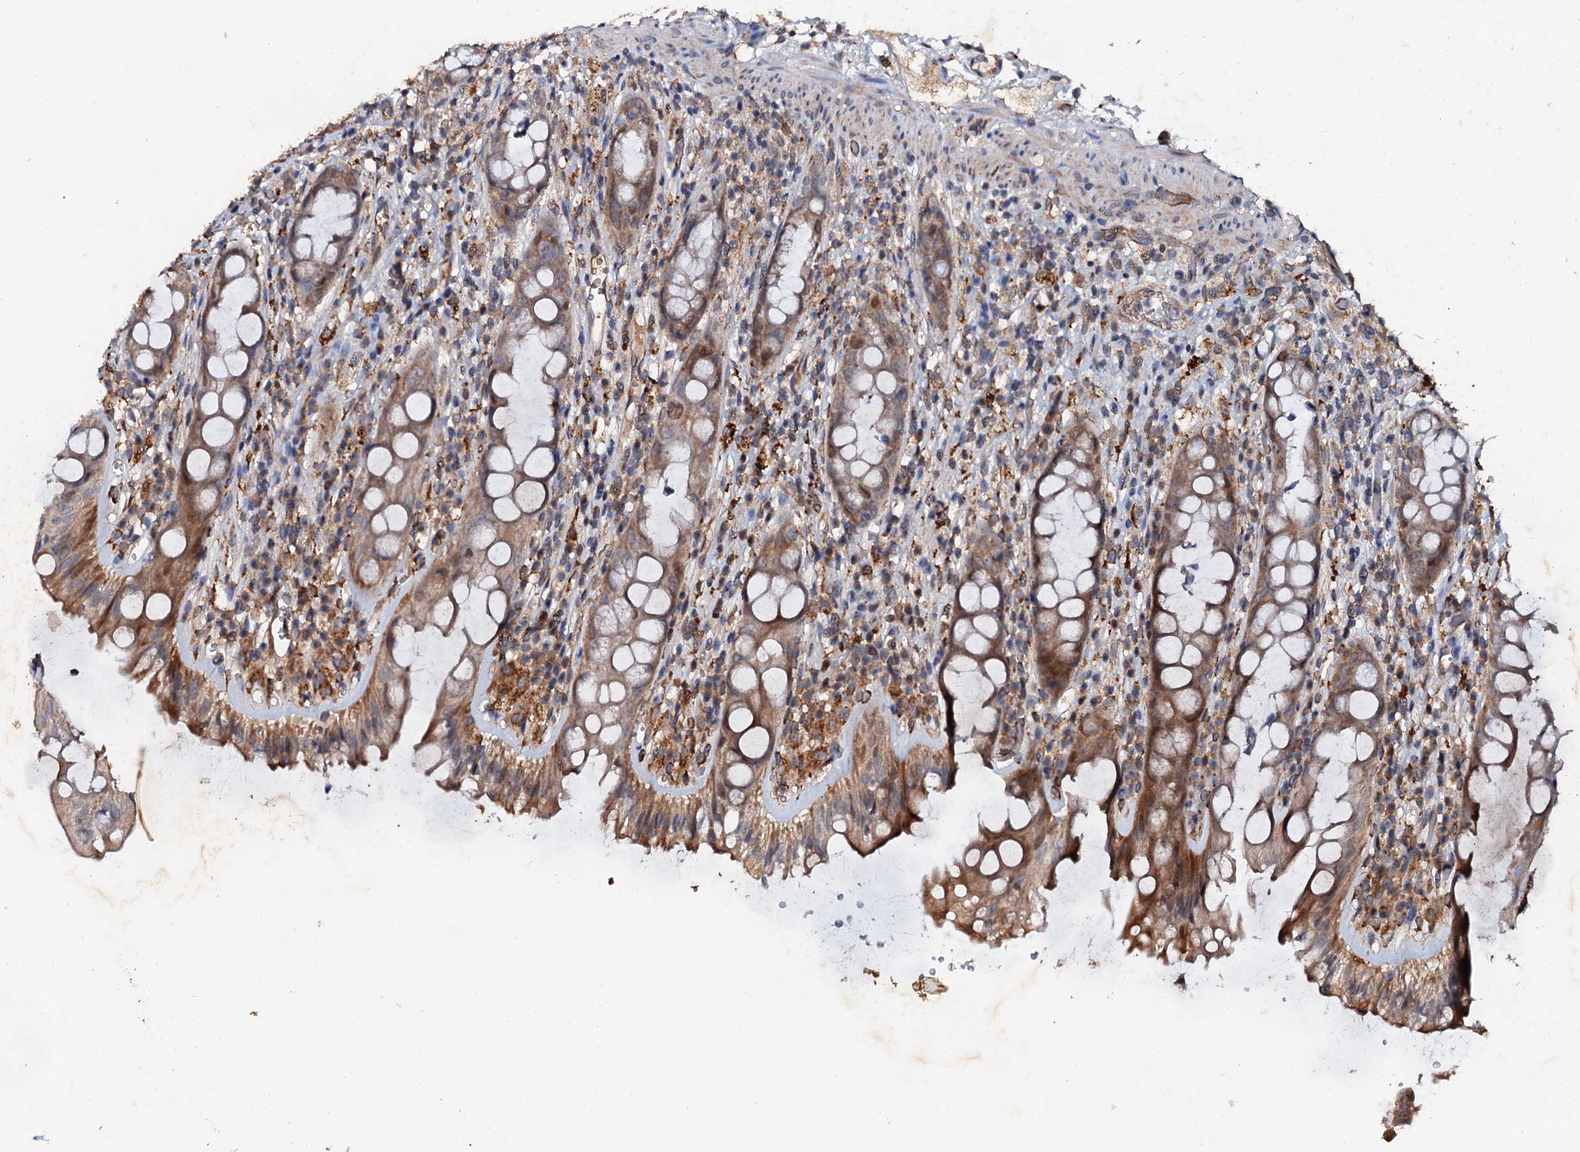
{"staining": {"intensity": "moderate", "quantity": ">75%", "location": "cytoplasmic/membranous"}, "tissue": "rectum", "cell_type": "Glandular cells", "image_type": "normal", "snomed": [{"axis": "morphology", "description": "Normal tissue, NOS"}, {"axis": "topography", "description": "Rectum"}], "caption": "The immunohistochemical stain highlights moderate cytoplasmic/membranous positivity in glandular cells of benign rectum.", "gene": "ADAMTS10", "patient": {"sex": "female", "age": 57}}